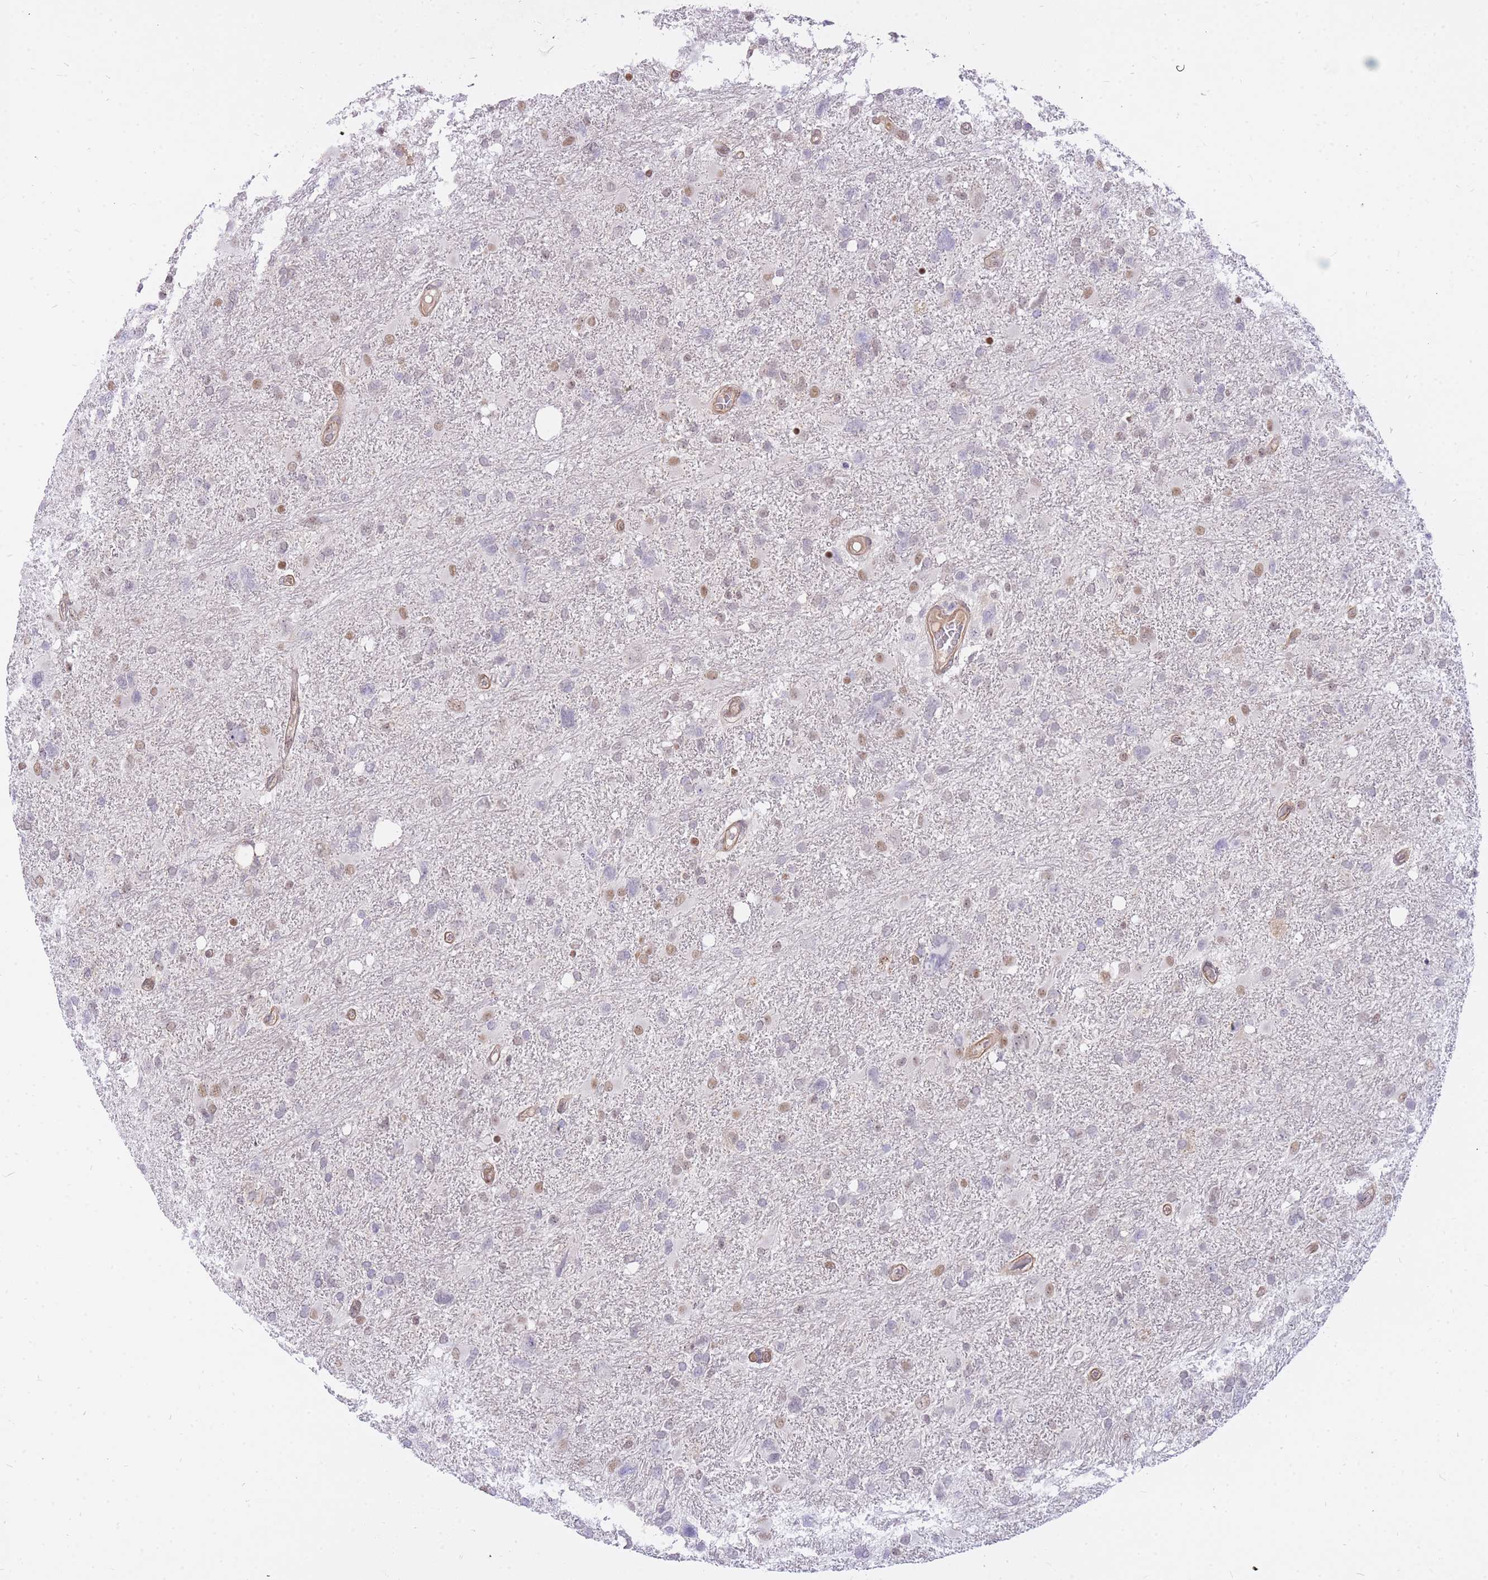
{"staining": {"intensity": "moderate", "quantity": "<25%", "location": "nuclear"}, "tissue": "glioma", "cell_type": "Tumor cells", "image_type": "cancer", "snomed": [{"axis": "morphology", "description": "Glioma, malignant, High grade"}, {"axis": "topography", "description": "Brain"}], "caption": "Malignant glioma (high-grade) was stained to show a protein in brown. There is low levels of moderate nuclear expression in approximately <25% of tumor cells.", "gene": "TLE2", "patient": {"sex": "male", "age": 61}}